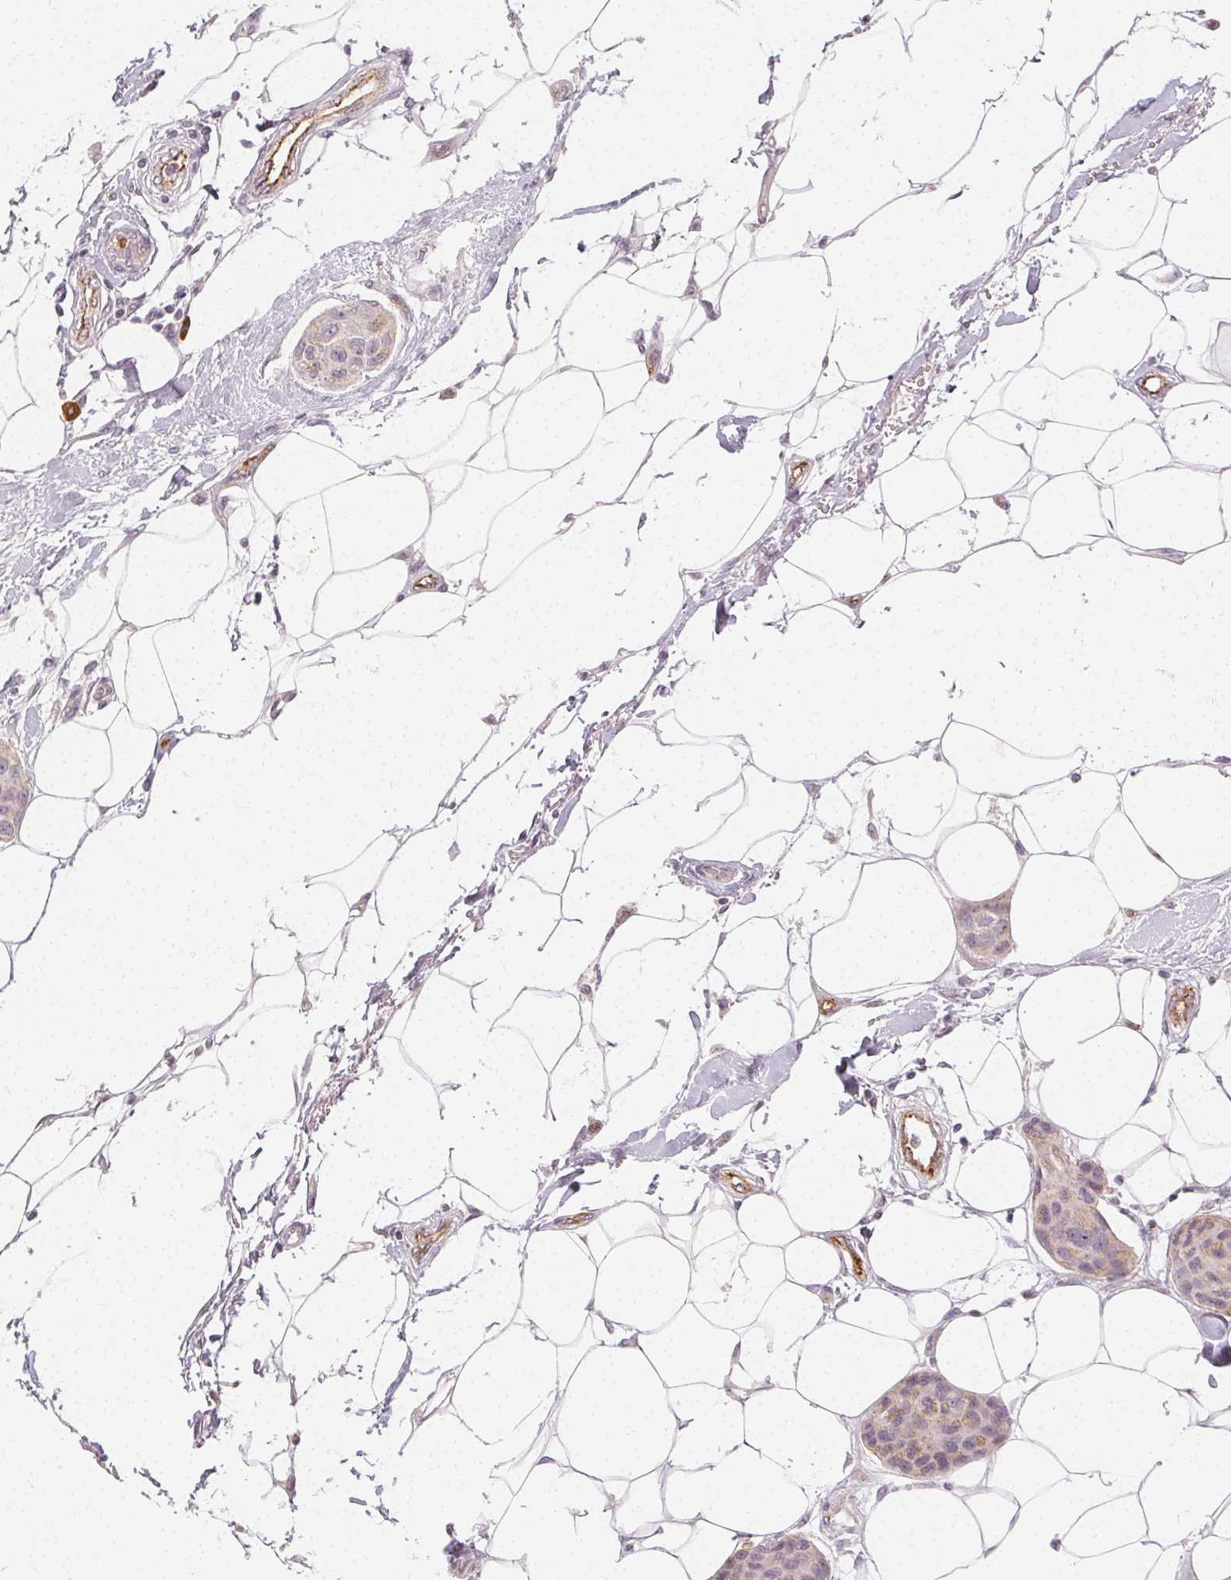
{"staining": {"intensity": "negative", "quantity": "none", "location": "none"}, "tissue": "breast cancer", "cell_type": "Tumor cells", "image_type": "cancer", "snomed": [{"axis": "morphology", "description": "Duct carcinoma"}, {"axis": "topography", "description": "Breast"}, {"axis": "topography", "description": "Lymph node"}], "caption": "IHC of breast cancer exhibits no staining in tumor cells. (Brightfield microscopy of DAB (3,3'-diaminobenzidine) IHC at high magnification).", "gene": "CLCNKB", "patient": {"sex": "female", "age": 80}}